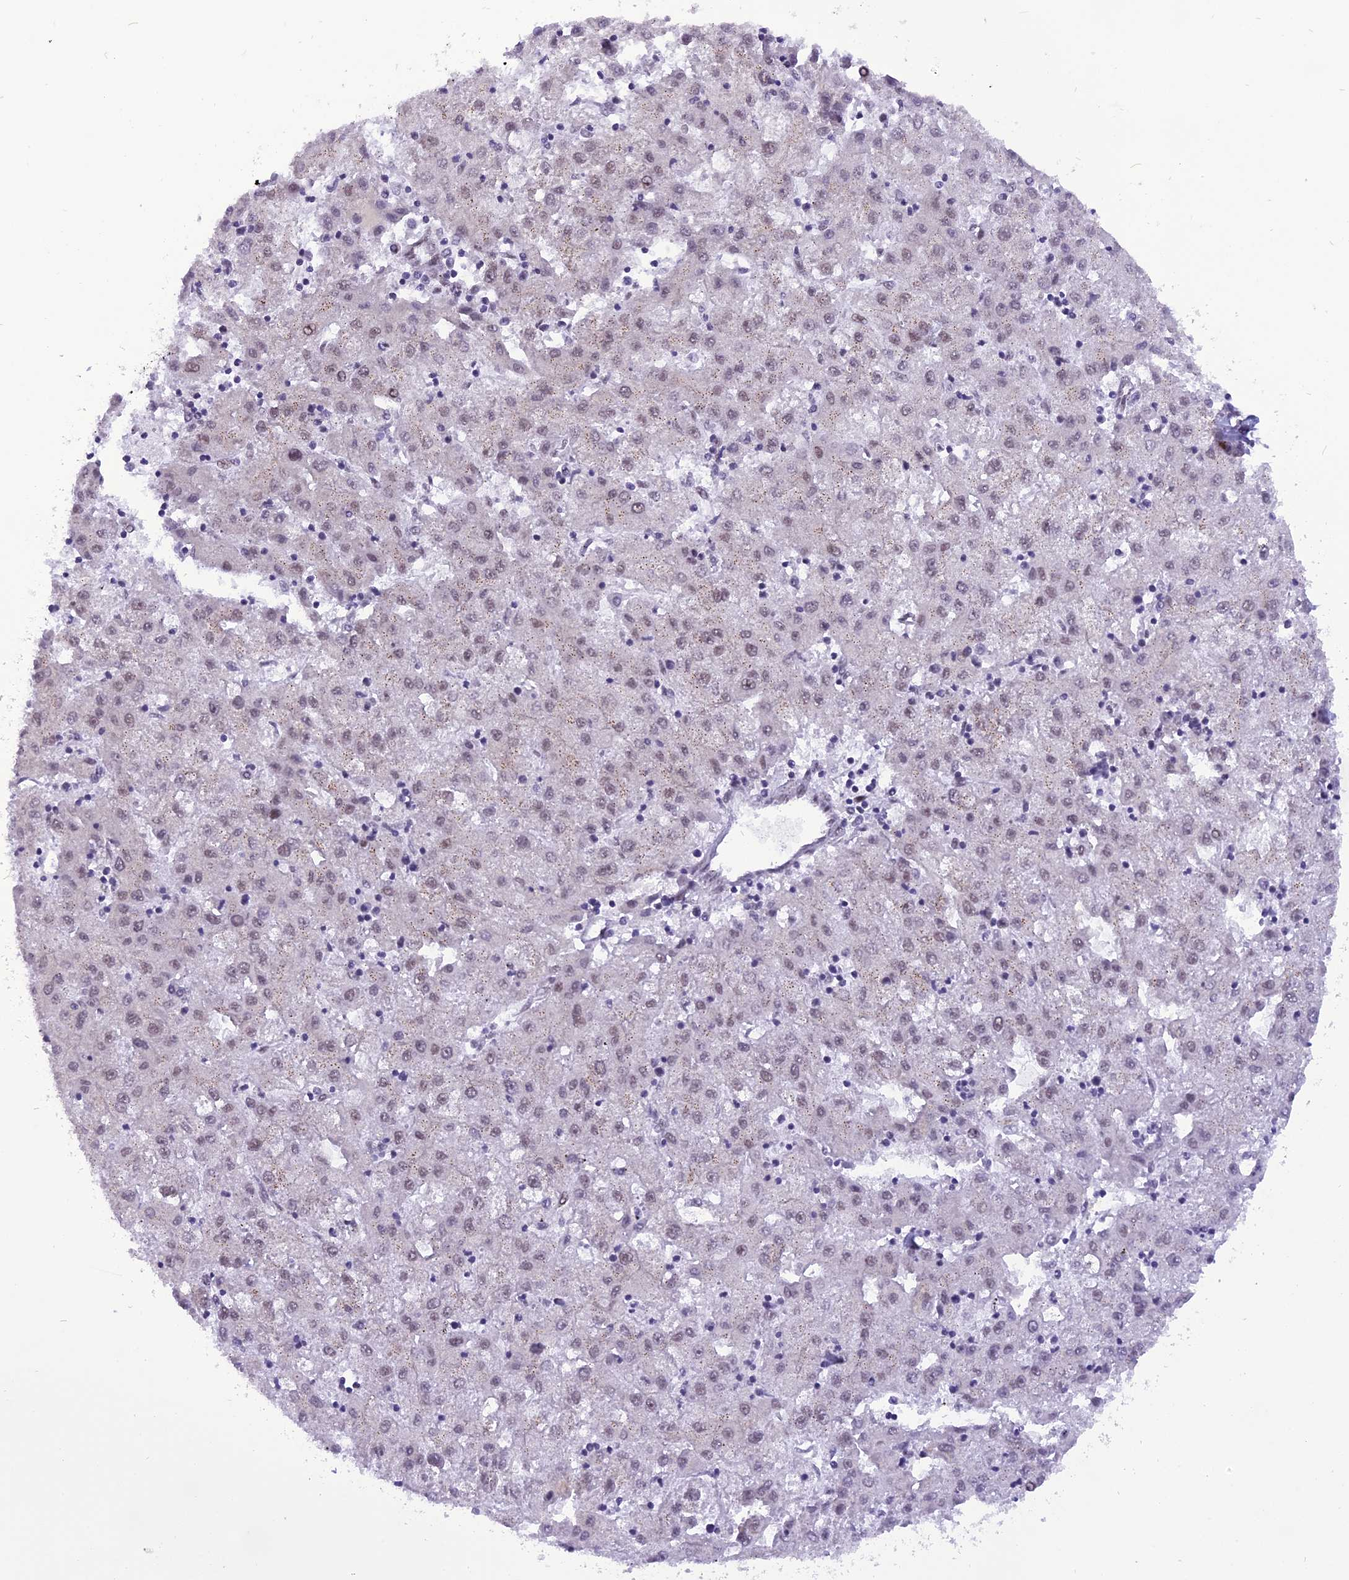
{"staining": {"intensity": "weak", "quantity": "<25%", "location": "nuclear"}, "tissue": "liver cancer", "cell_type": "Tumor cells", "image_type": "cancer", "snomed": [{"axis": "morphology", "description": "Carcinoma, Hepatocellular, NOS"}, {"axis": "topography", "description": "Liver"}], "caption": "Immunohistochemical staining of hepatocellular carcinoma (liver) demonstrates no significant expression in tumor cells.", "gene": "IRF2BP1", "patient": {"sex": "male", "age": 72}}